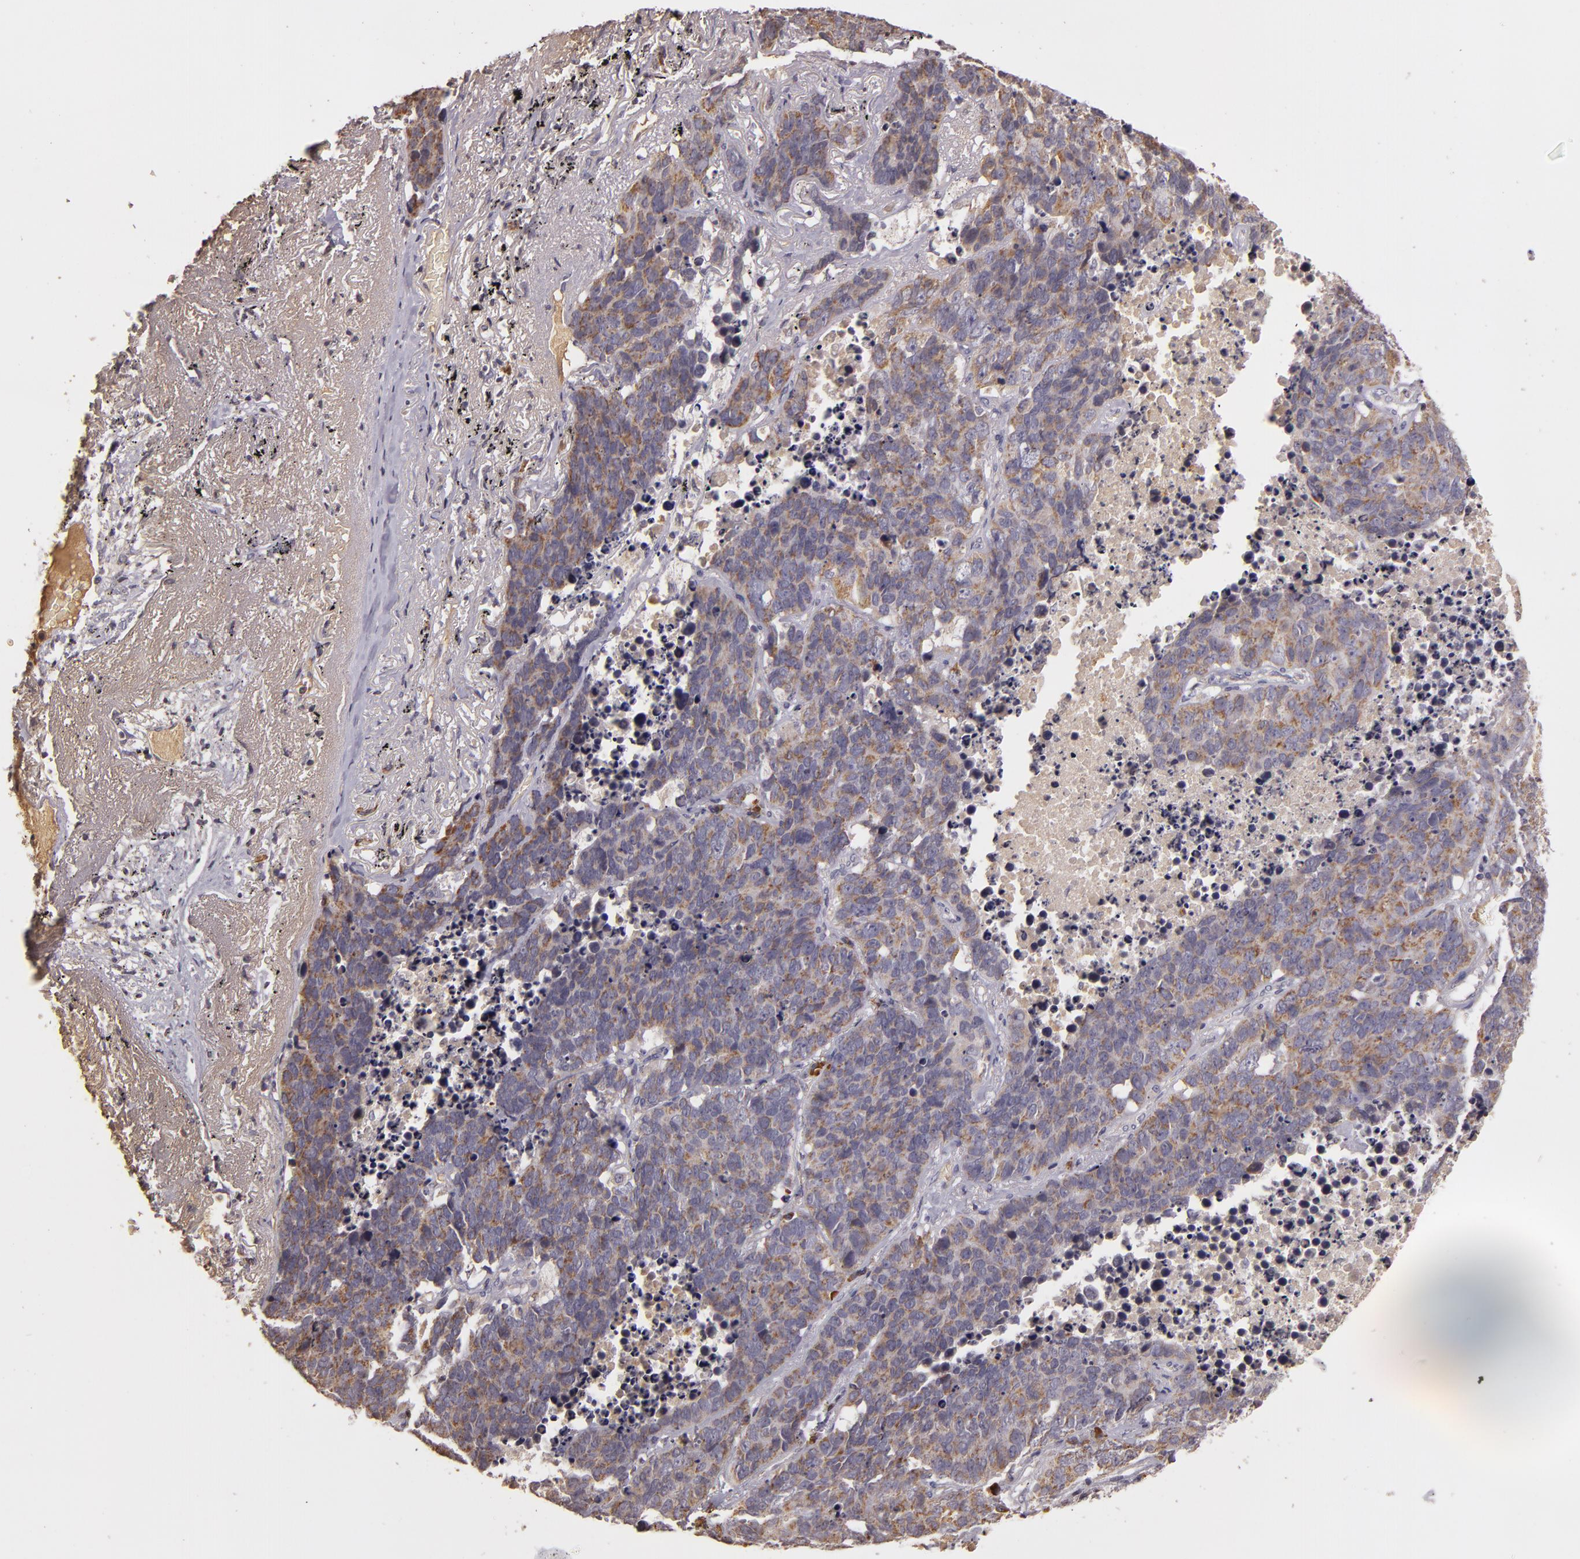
{"staining": {"intensity": "weak", "quantity": ">75%", "location": "cytoplasmic/membranous"}, "tissue": "lung cancer", "cell_type": "Tumor cells", "image_type": "cancer", "snomed": [{"axis": "morphology", "description": "Carcinoid, malignant, NOS"}, {"axis": "topography", "description": "Lung"}], "caption": "Tumor cells reveal low levels of weak cytoplasmic/membranous expression in about >75% of cells in human carcinoid (malignant) (lung). The staining was performed using DAB to visualize the protein expression in brown, while the nuclei were stained in blue with hematoxylin (Magnification: 20x).", "gene": "ABL1", "patient": {"sex": "male", "age": 60}}